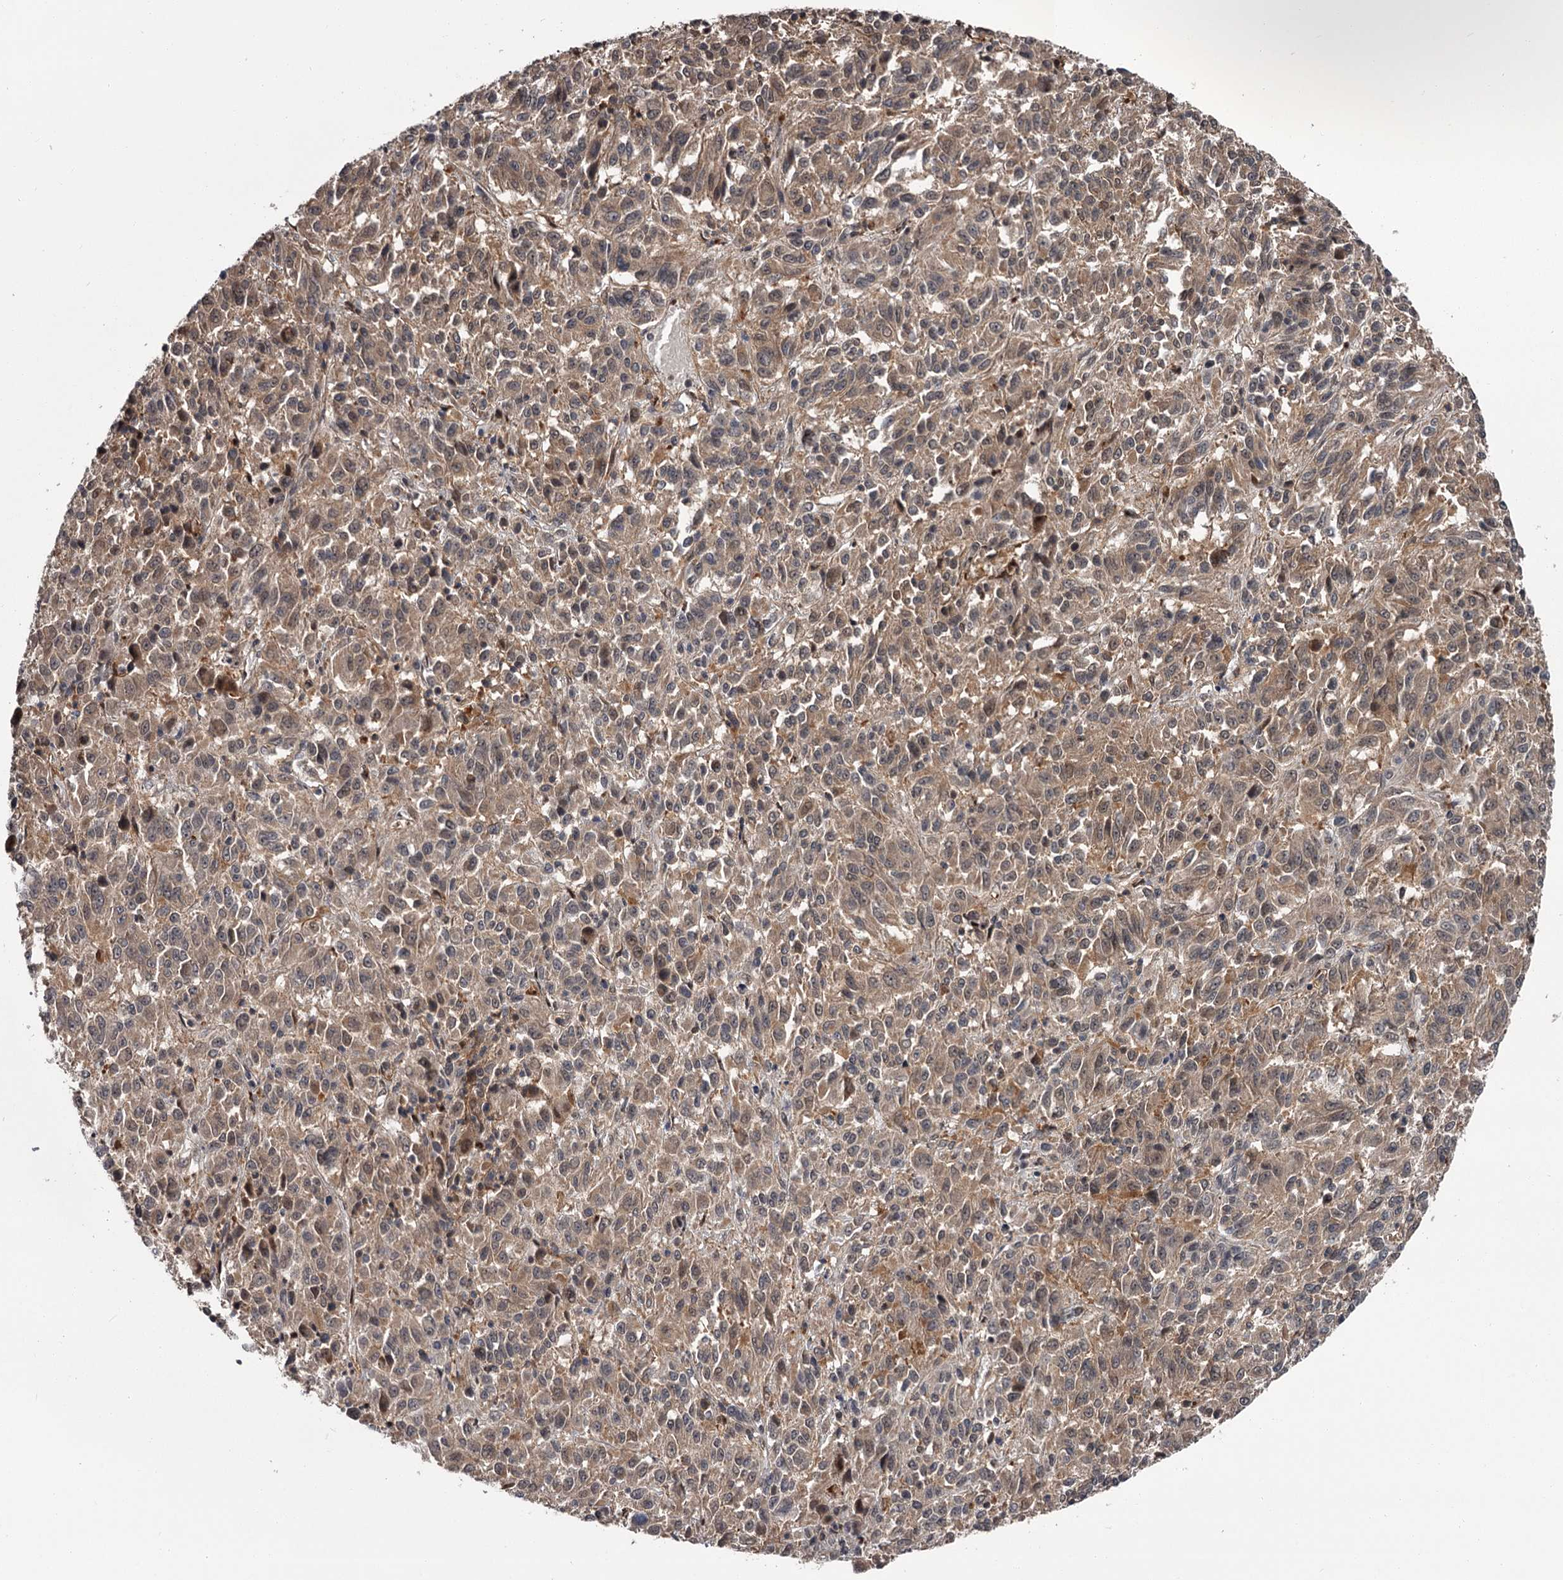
{"staining": {"intensity": "weak", "quantity": "25%-75%", "location": "cytoplasmic/membranous"}, "tissue": "melanoma", "cell_type": "Tumor cells", "image_type": "cancer", "snomed": [{"axis": "morphology", "description": "Malignant melanoma, Metastatic site"}, {"axis": "topography", "description": "Lung"}], "caption": "Tumor cells display low levels of weak cytoplasmic/membranous expression in approximately 25%-75% of cells in human malignant melanoma (metastatic site). Nuclei are stained in blue.", "gene": "DAO", "patient": {"sex": "male", "age": 64}}